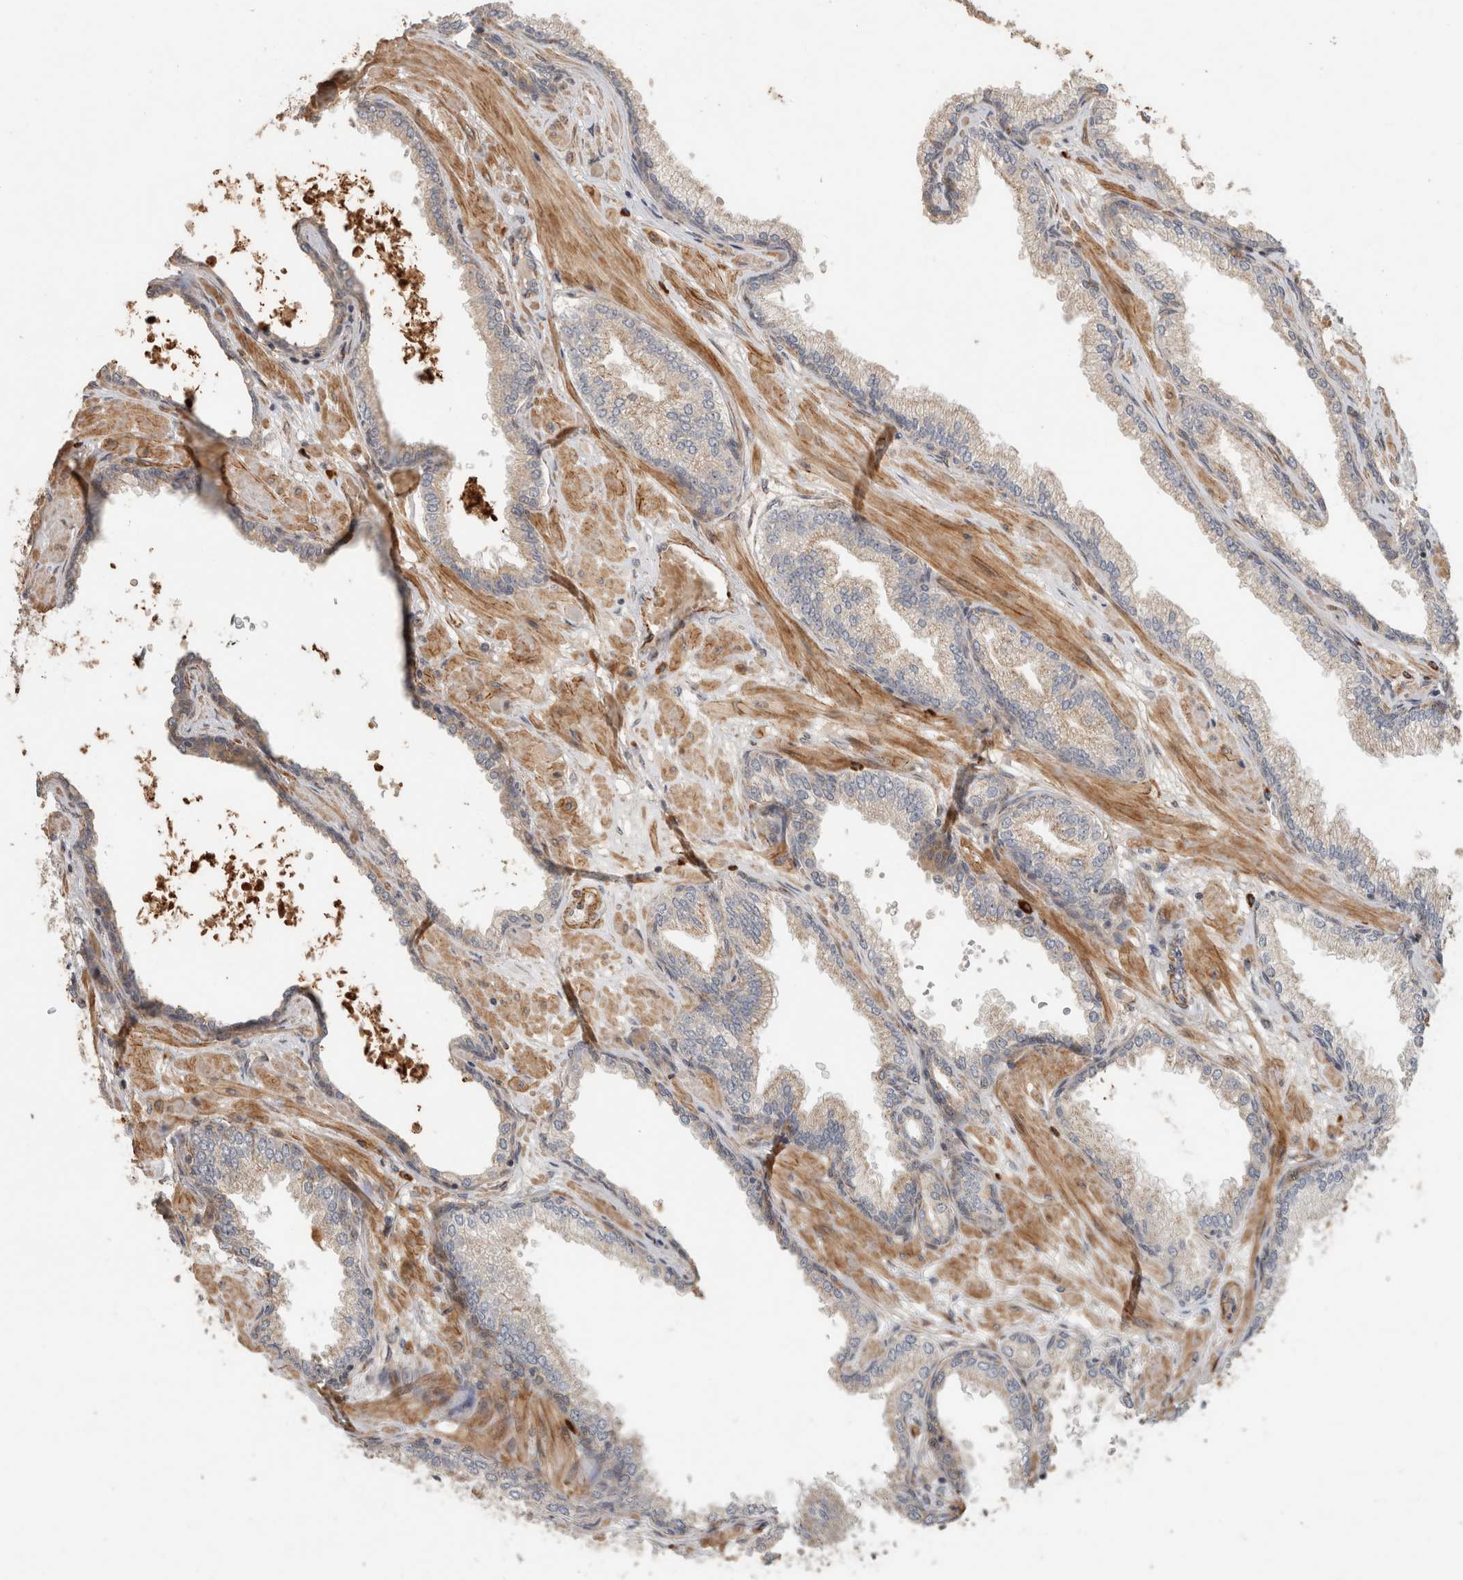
{"staining": {"intensity": "weak", "quantity": ">75%", "location": "cytoplasmic/membranous"}, "tissue": "prostate cancer", "cell_type": "Tumor cells", "image_type": "cancer", "snomed": [{"axis": "morphology", "description": "Adenocarcinoma, Low grade"}, {"axis": "topography", "description": "Prostate"}], "caption": "Weak cytoplasmic/membranous positivity is seen in approximately >75% of tumor cells in prostate cancer. (IHC, brightfield microscopy, high magnification).", "gene": "SIPA1L2", "patient": {"sex": "male", "age": 60}}